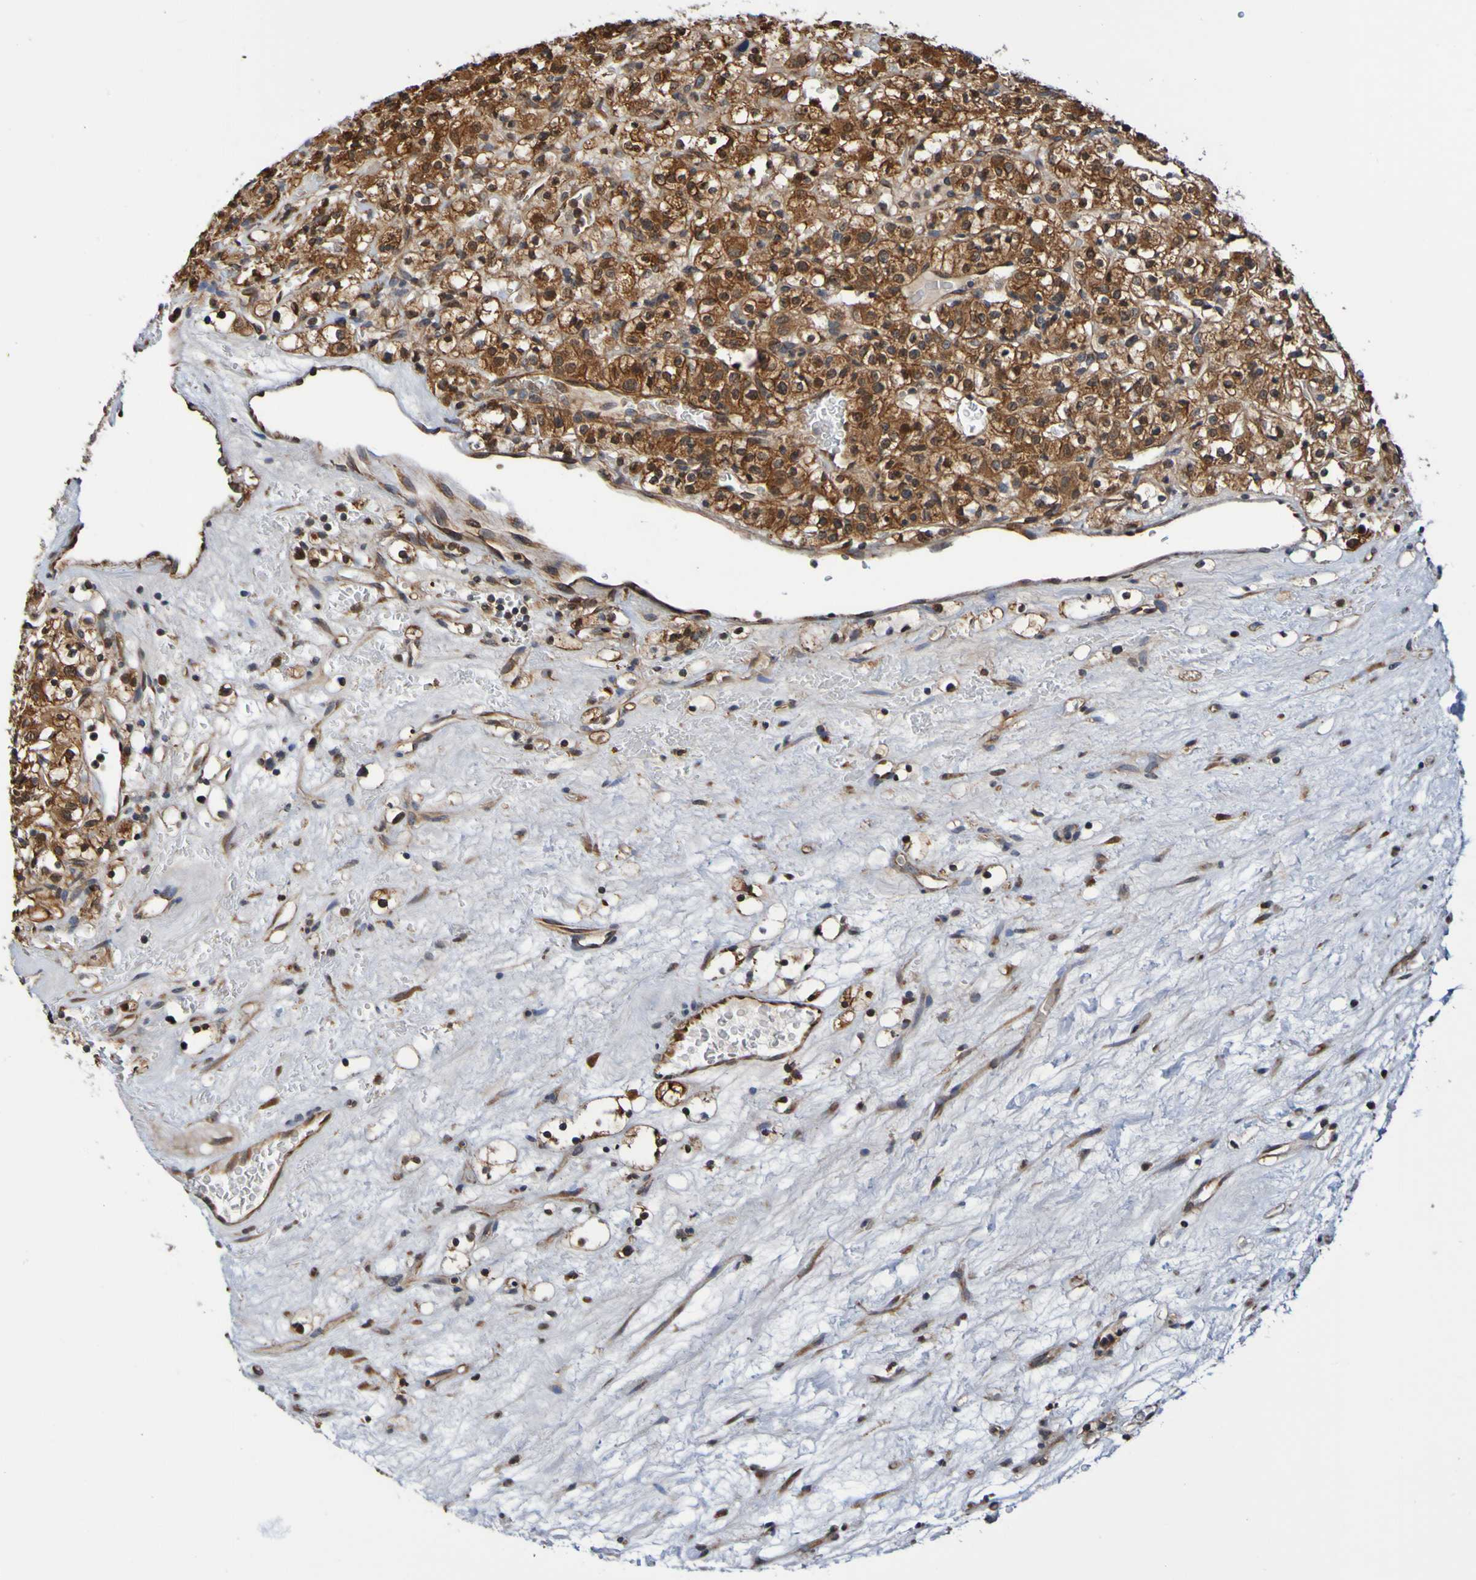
{"staining": {"intensity": "strong", "quantity": ">75%", "location": "cytoplasmic/membranous"}, "tissue": "renal cancer", "cell_type": "Tumor cells", "image_type": "cancer", "snomed": [{"axis": "morphology", "description": "Normal tissue, NOS"}, {"axis": "morphology", "description": "Adenocarcinoma, NOS"}, {"axis": "topography", "description": "Kidney"}], "caption": "This photomicrograph displays IHC staining of renal cancer (adenocarcinoma), with high strong cytoplasmic/membranous expression in about >75% of tumor cells.", "gene": "AXIN1", "patient": {"sex": "female", "age": 72}}